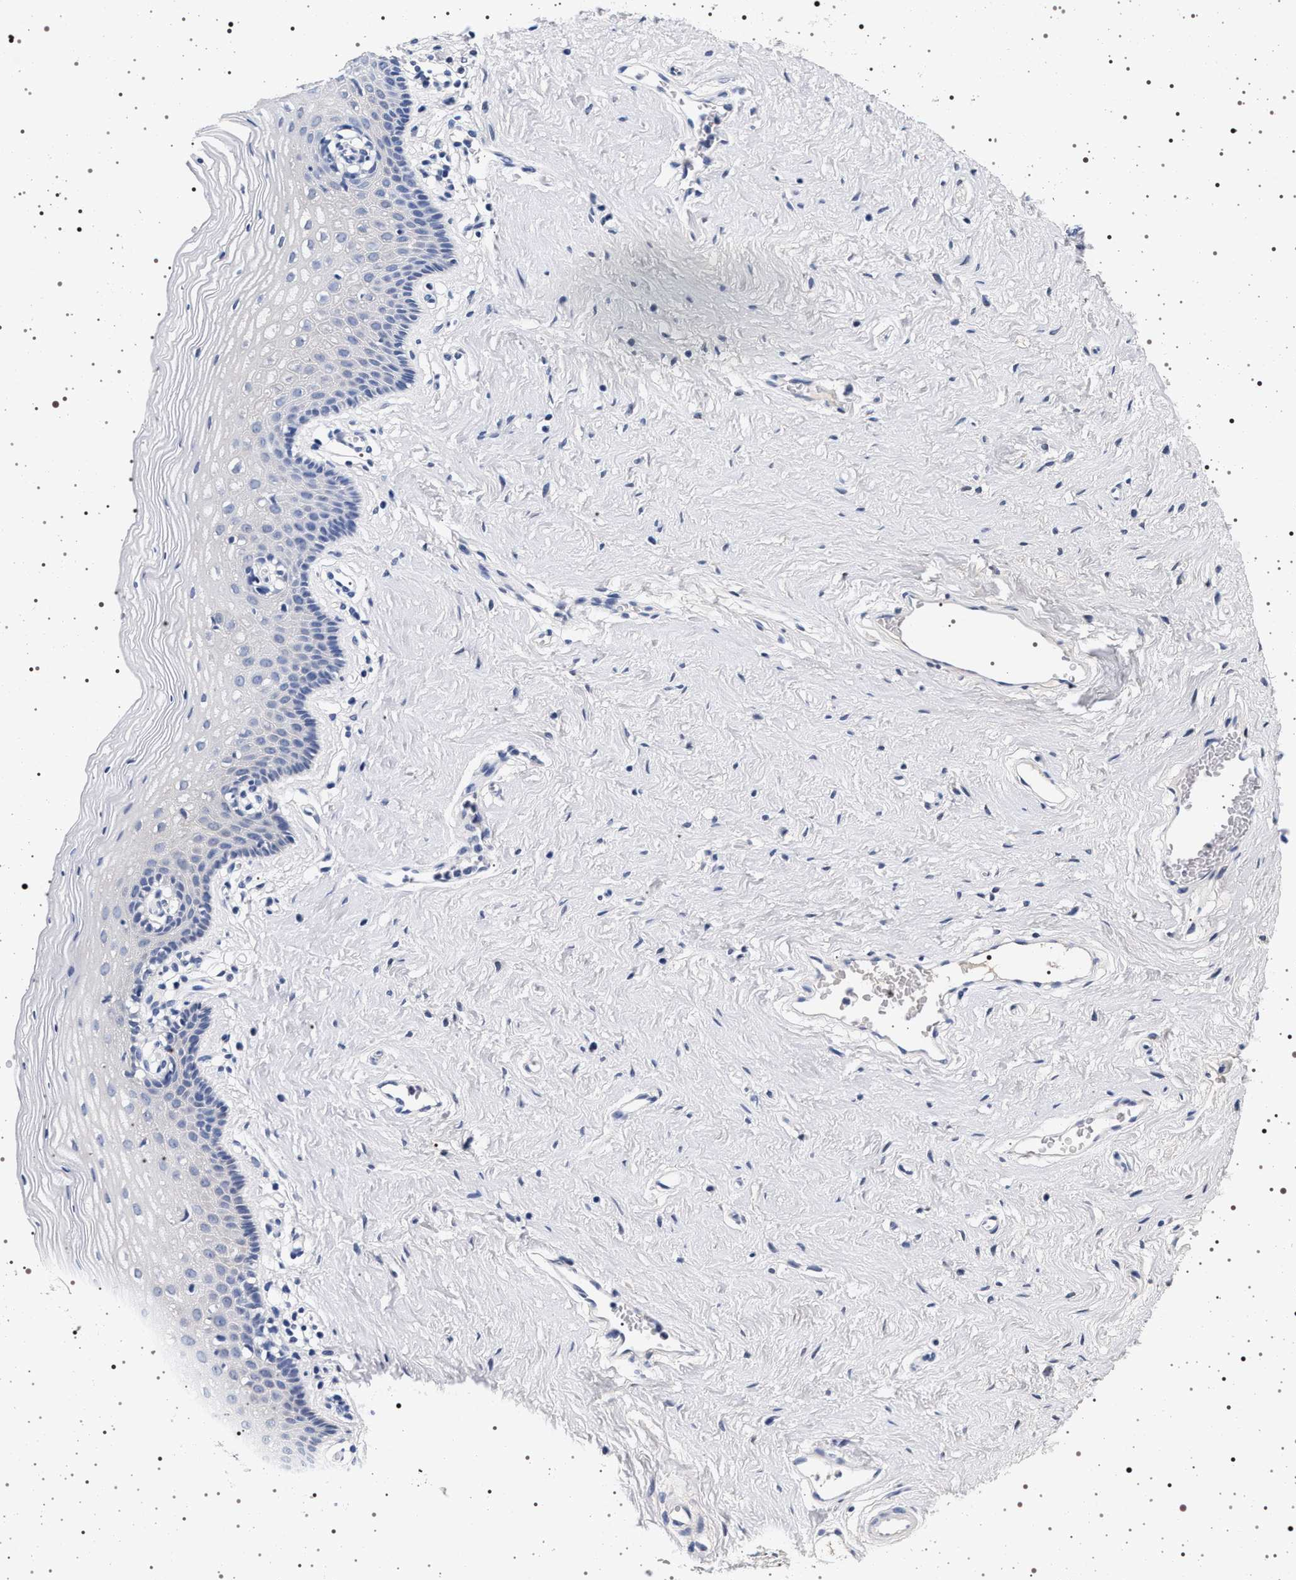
{"staining": {"intensity": "negative", "quantity": "none", "location": "none"}, "tissue": "vagina", "cell_type": "Squamous epithelial cells", "image_type": "normal", "snomed": [{"axis": "morphology", "description": "Normal tissue, NOS"}, {"axis": "topography", "description": "Vagina"}], "caption": "Vagina was stained to show a protein in brown. There is no significant positivity in squamous epithelial cells. (DAB (3,3'-diaminobenzidine) IHC, high magnification).", "gene": "MAPK10", "patient": {"sex": "female", "age": 32}}